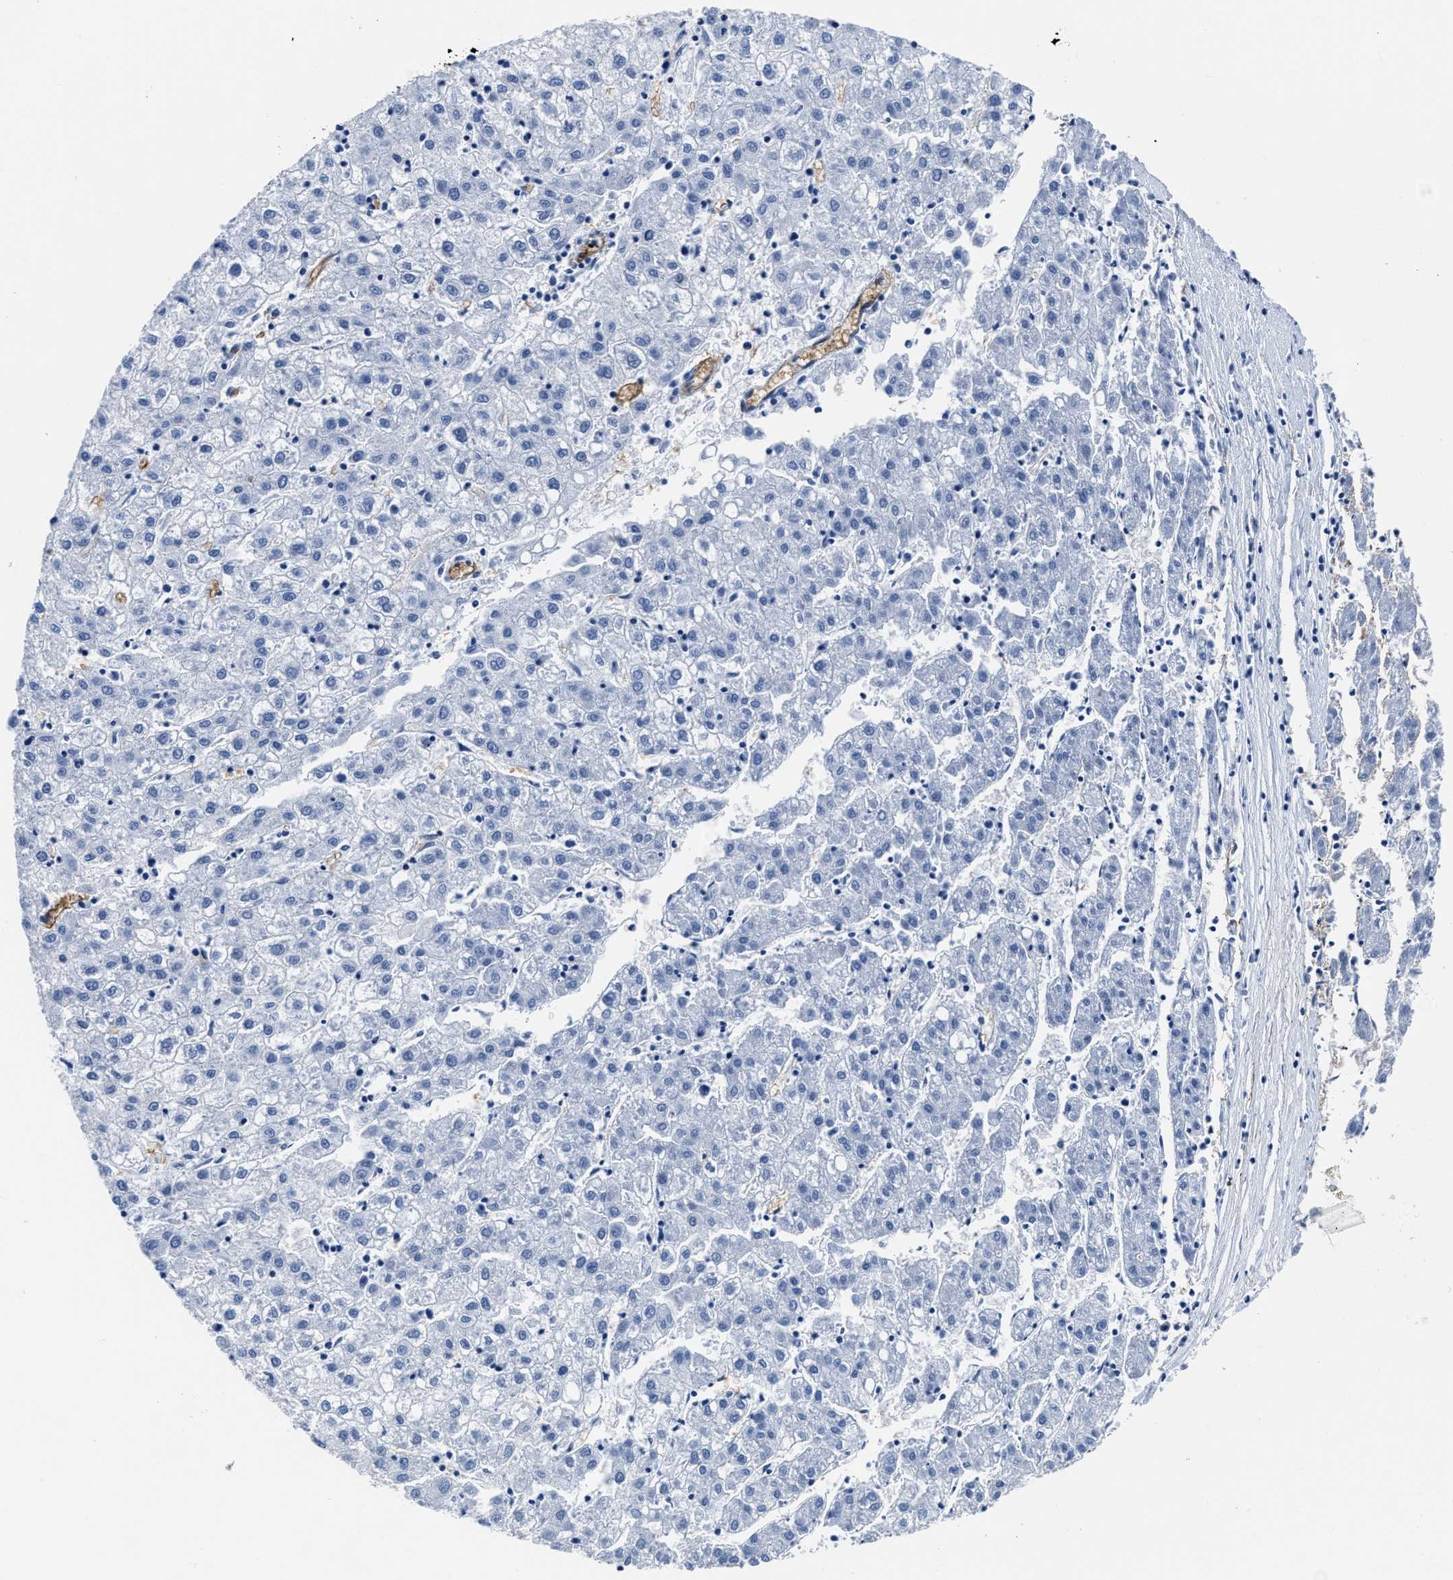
{"staining": {"intensity": "negative", "quantity": "none", "location": "none"}, "tissue": "liver cancer", "cell_type": "Tumor cells", "image_type": "cancer", "snomed": [{"axis": "morphology", "description": "Carcinoma, Hepatocellular, NOS"}, {"axis": "topography", "description": "Liver"}], "caption": "Immunohistochemistry (IHC) histopathology image of human liver hepatocellular carcinoma stained for a protein (brown), which exhibits no expression in tumor cells.", "gene": "AQP1", "patient": {"sex": "male", "age": 72}}